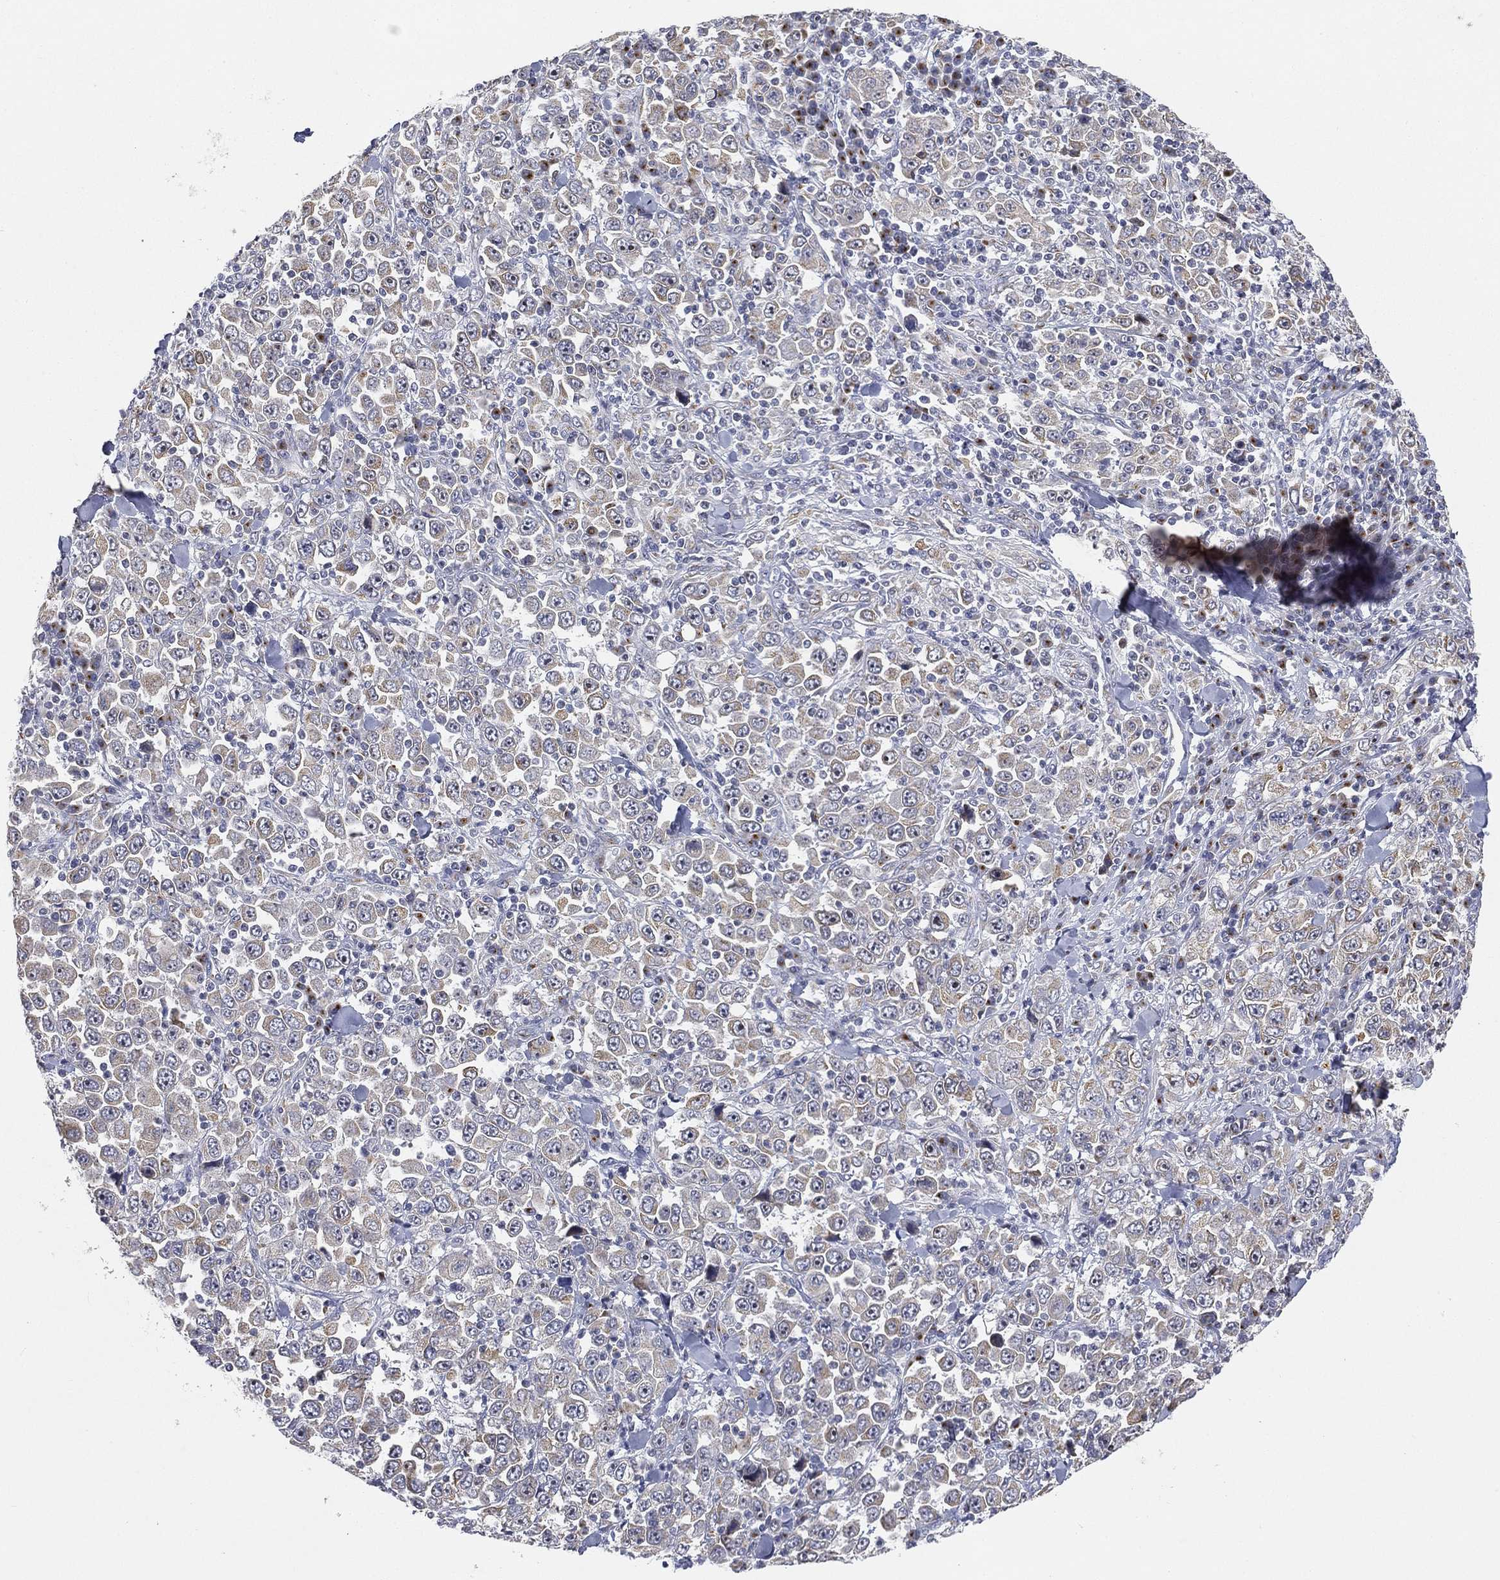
{"staining": {"intensity": "weak", "quantity": "25%-75%", "location": "cytoplasmic/membranous"}, "tissue": "stomach cancer", "cell_type": "Tumor cells", "image_type": "cancer", "snomed": [{"axis": "morphology", "description": "Normal tissue, NOS"}, {"axis": "morphology", "description": "Adenocarcinoma, NOS"}, {"axis": "topography", "description": "Stomach, upper"}, {"axis": "topography", "description": "Stomach"}], "caption": "This is a histology image of immunohistochemistry staining of adenocarcinoma (stomach), which shows weak positivity in the cytoplasmic/membranous of tumor cells.", "gene": "TICAM1", "patient": {"sex": "male", "age": 59}}